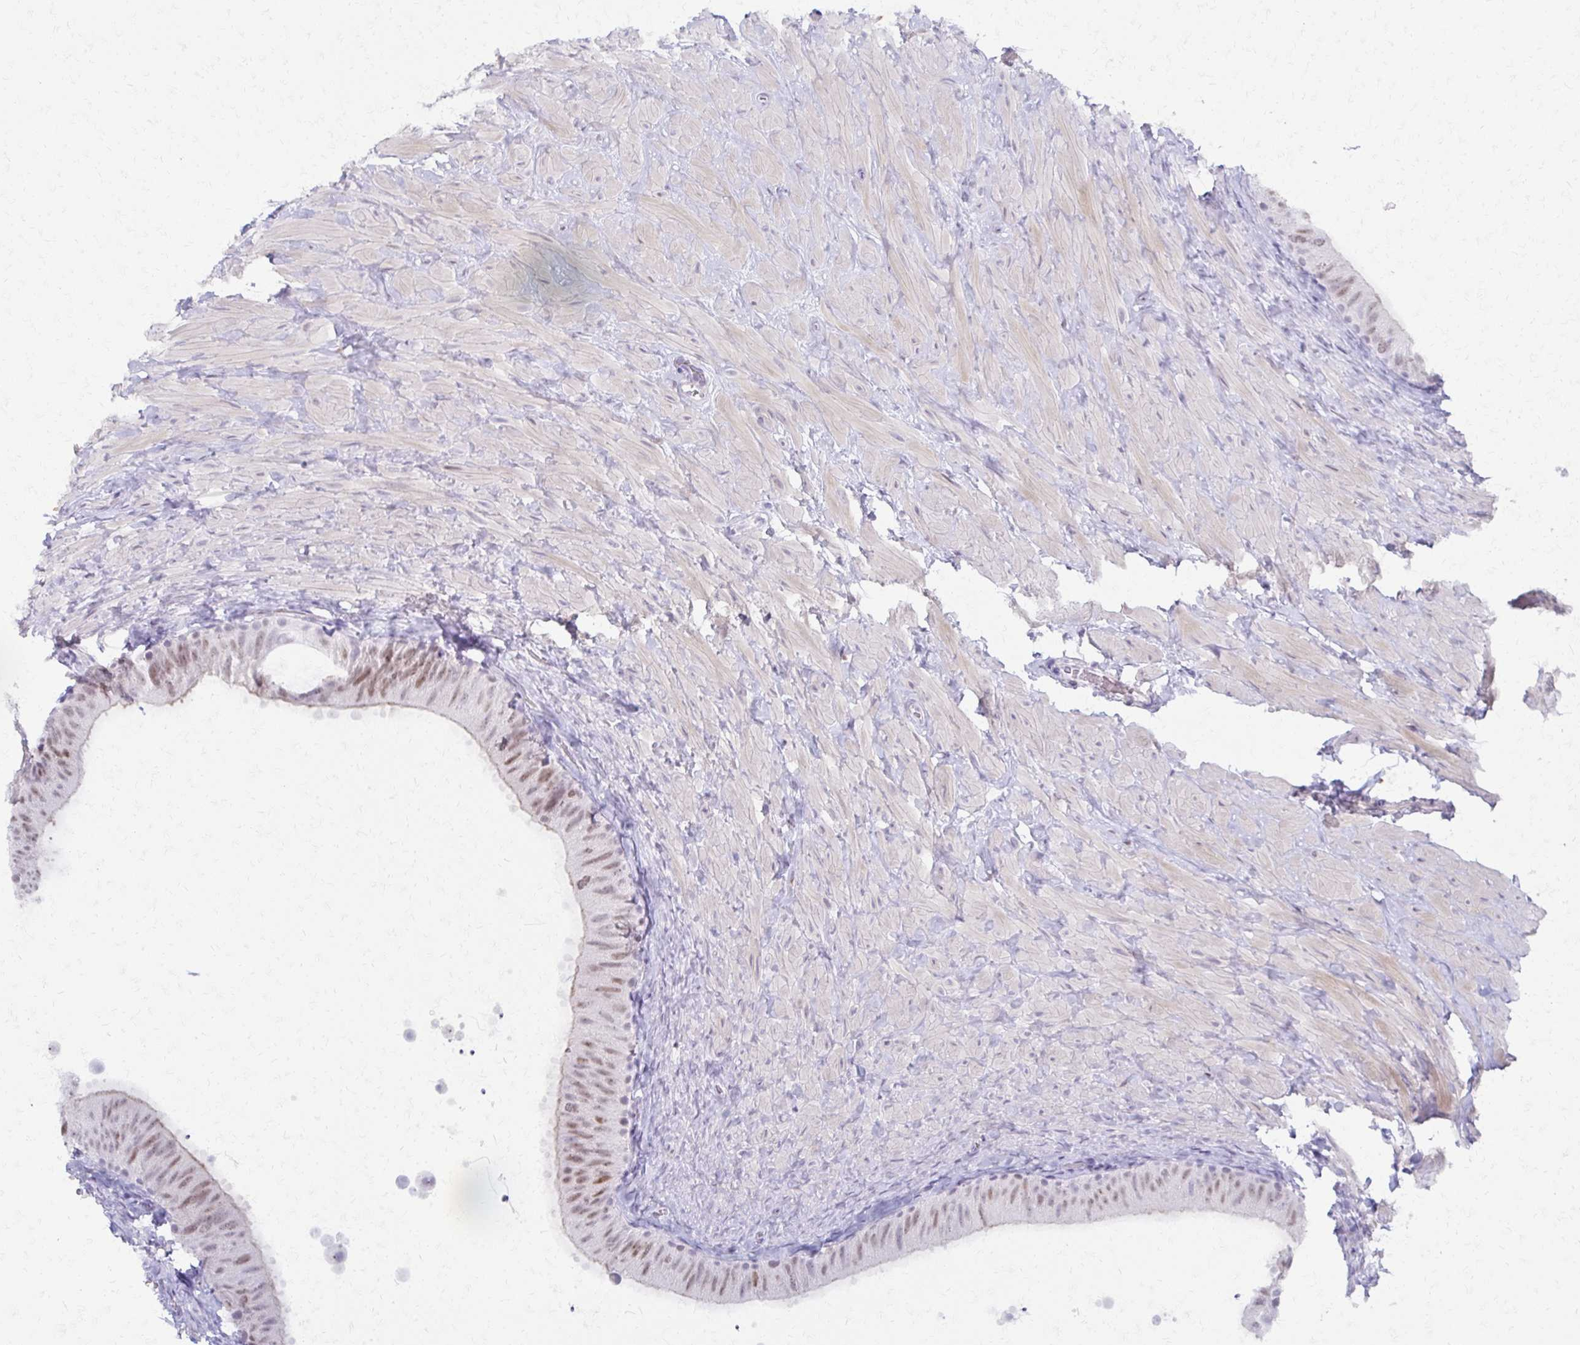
{"staining": {"intensity": "weak", "quantity": ">75%", "location": "nuclear"}, "tissue": "epididymis", "cell_type": "Glandular cells", "image_type": "normal", "snomed": [{"axis": "morphology", "description": "Normal tissue, NOS"}, {"axis": "topography", "description": "Epididymis, spermatic cord, NOS"}, {"axis": "topography", "description": "Epididymis"}], "caption": "Immunohistochemistry (IHC) of unremarkable epididymis reveals low levels of weak nuclear expression in about >75% of glandular cells.", "gene": "MORC4", "patient": {"sex": "male", "age": 31}}